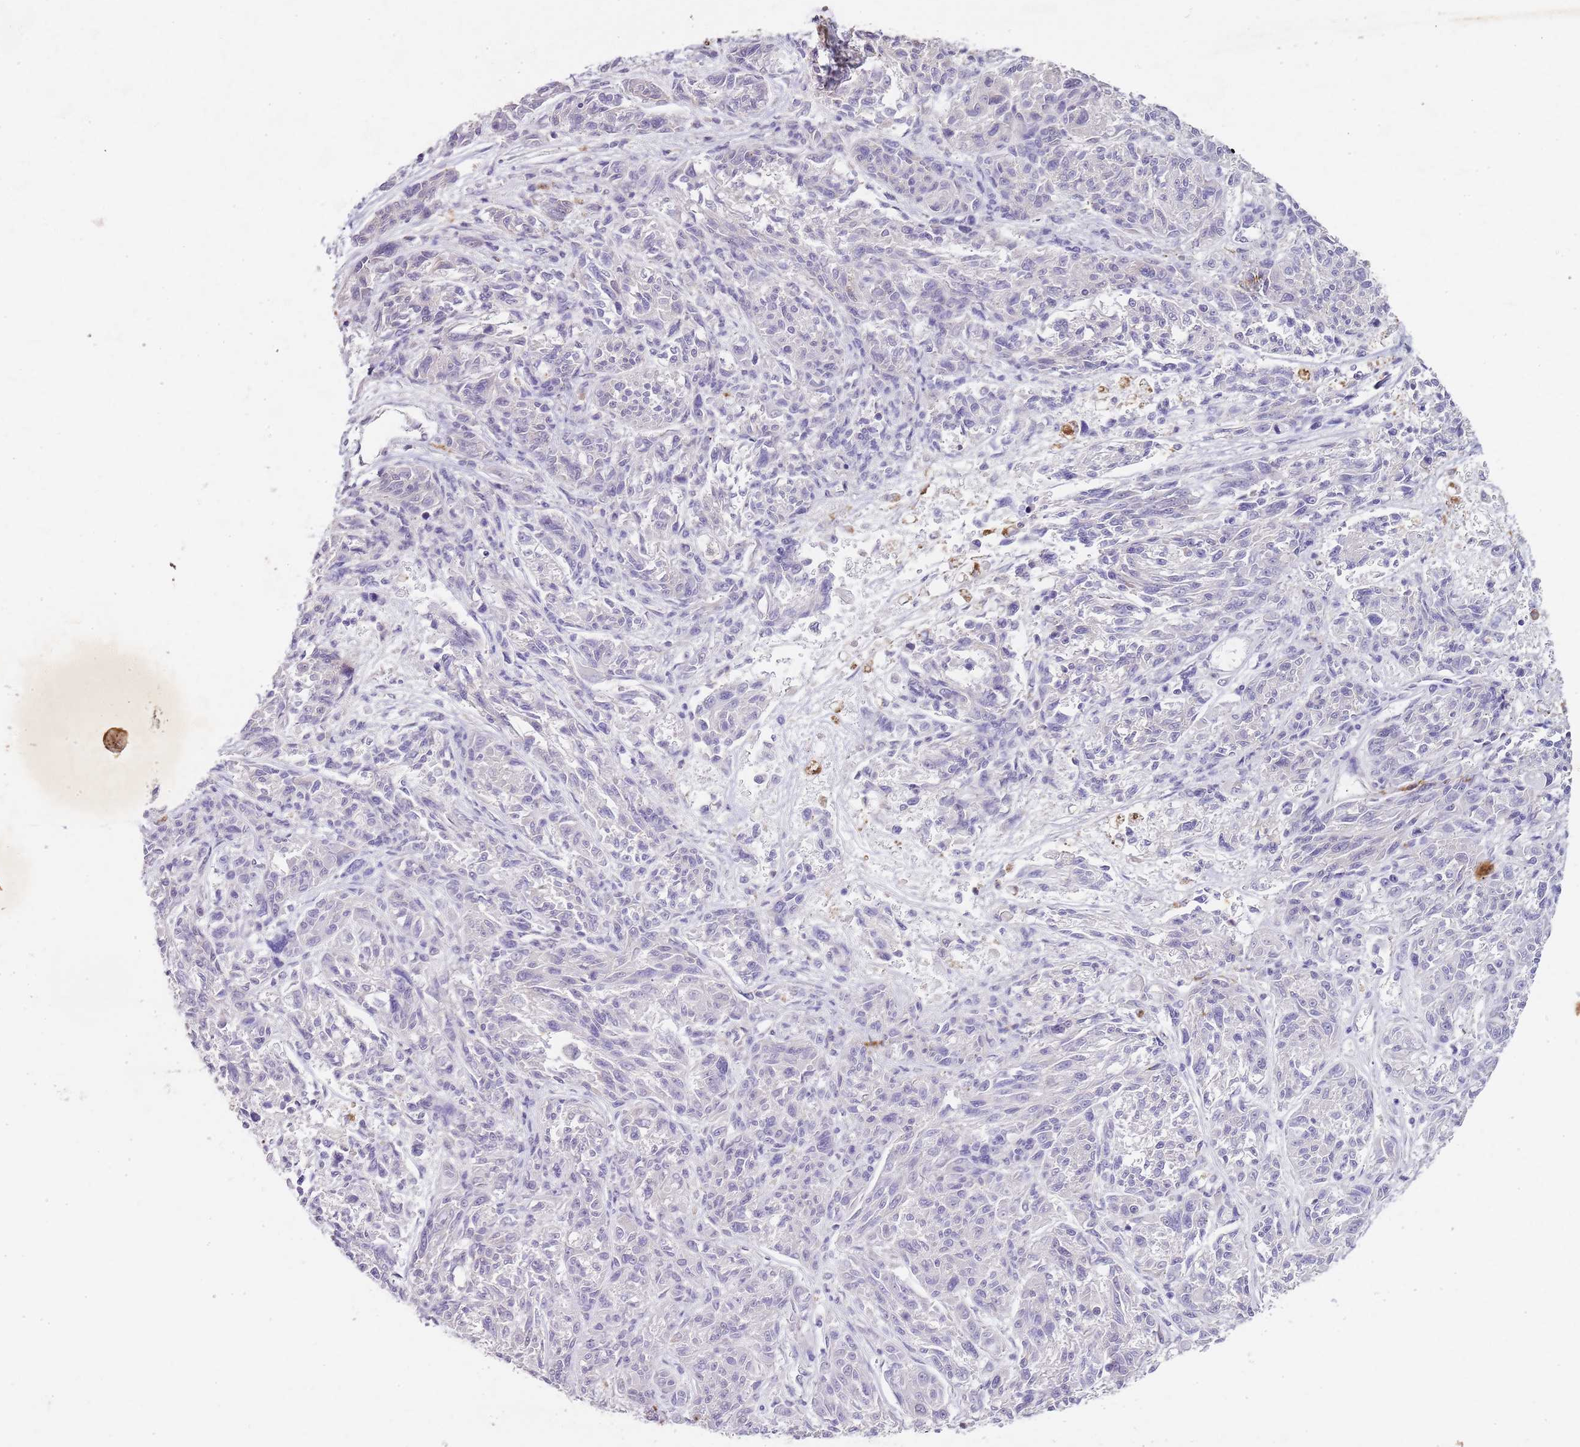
{"staining": {"intensity": "negative", "quantity": "none", "location": "none"}, "tissue": "melanoma", "cell_type": "Tumor cells", "image_type": "cancer", "snomed": [{"axis": "morphology", "description": "Malignant melanoma, NOS"}, {"axis": "topography", "description": "Skin"}], "caption": "The photomicrograph demonstrates no staining of tumor cells in malignant melanoma.", "gene": "TBC1D9", "patient": {"sex": "male", "age": 53}}